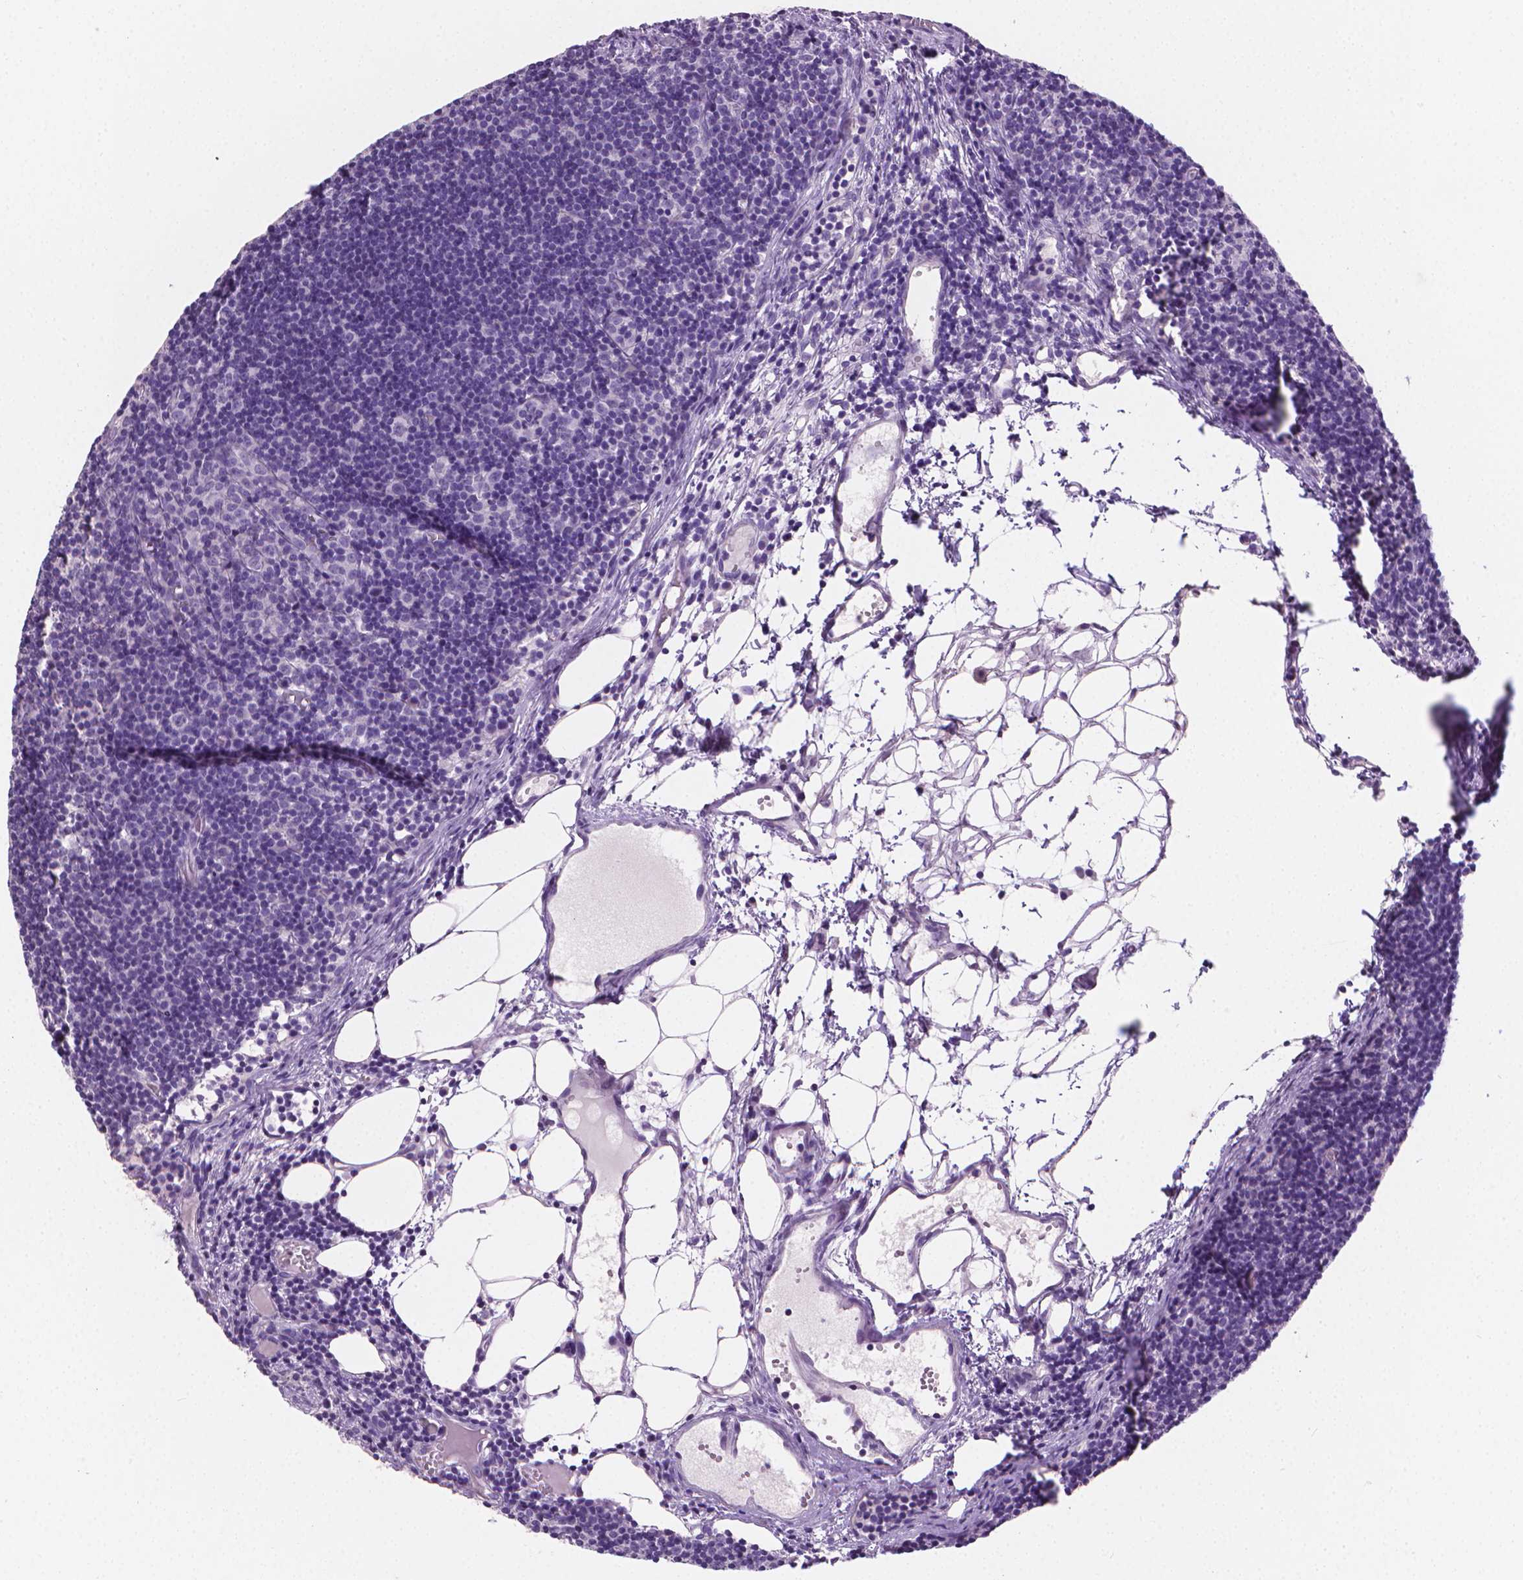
{"staining": {"intensity": "negative", "quantity": "none", "location": "none"}, "tissue": "lymph node", "cell_type": "Germinal center cells", "image_type": "normal", "snomed": [{"axis": "morphology", "description": "Normal tissue, NOS"}, {"axis": "topography", "description": "Lymph node"}], "caption": "Micrograph shows no protein positivity in germinal center cells of normal lymph node. Nuclei are stained in blue.", "gene": "TNNI2", "patient": {"sex": "female", "age": 41}}